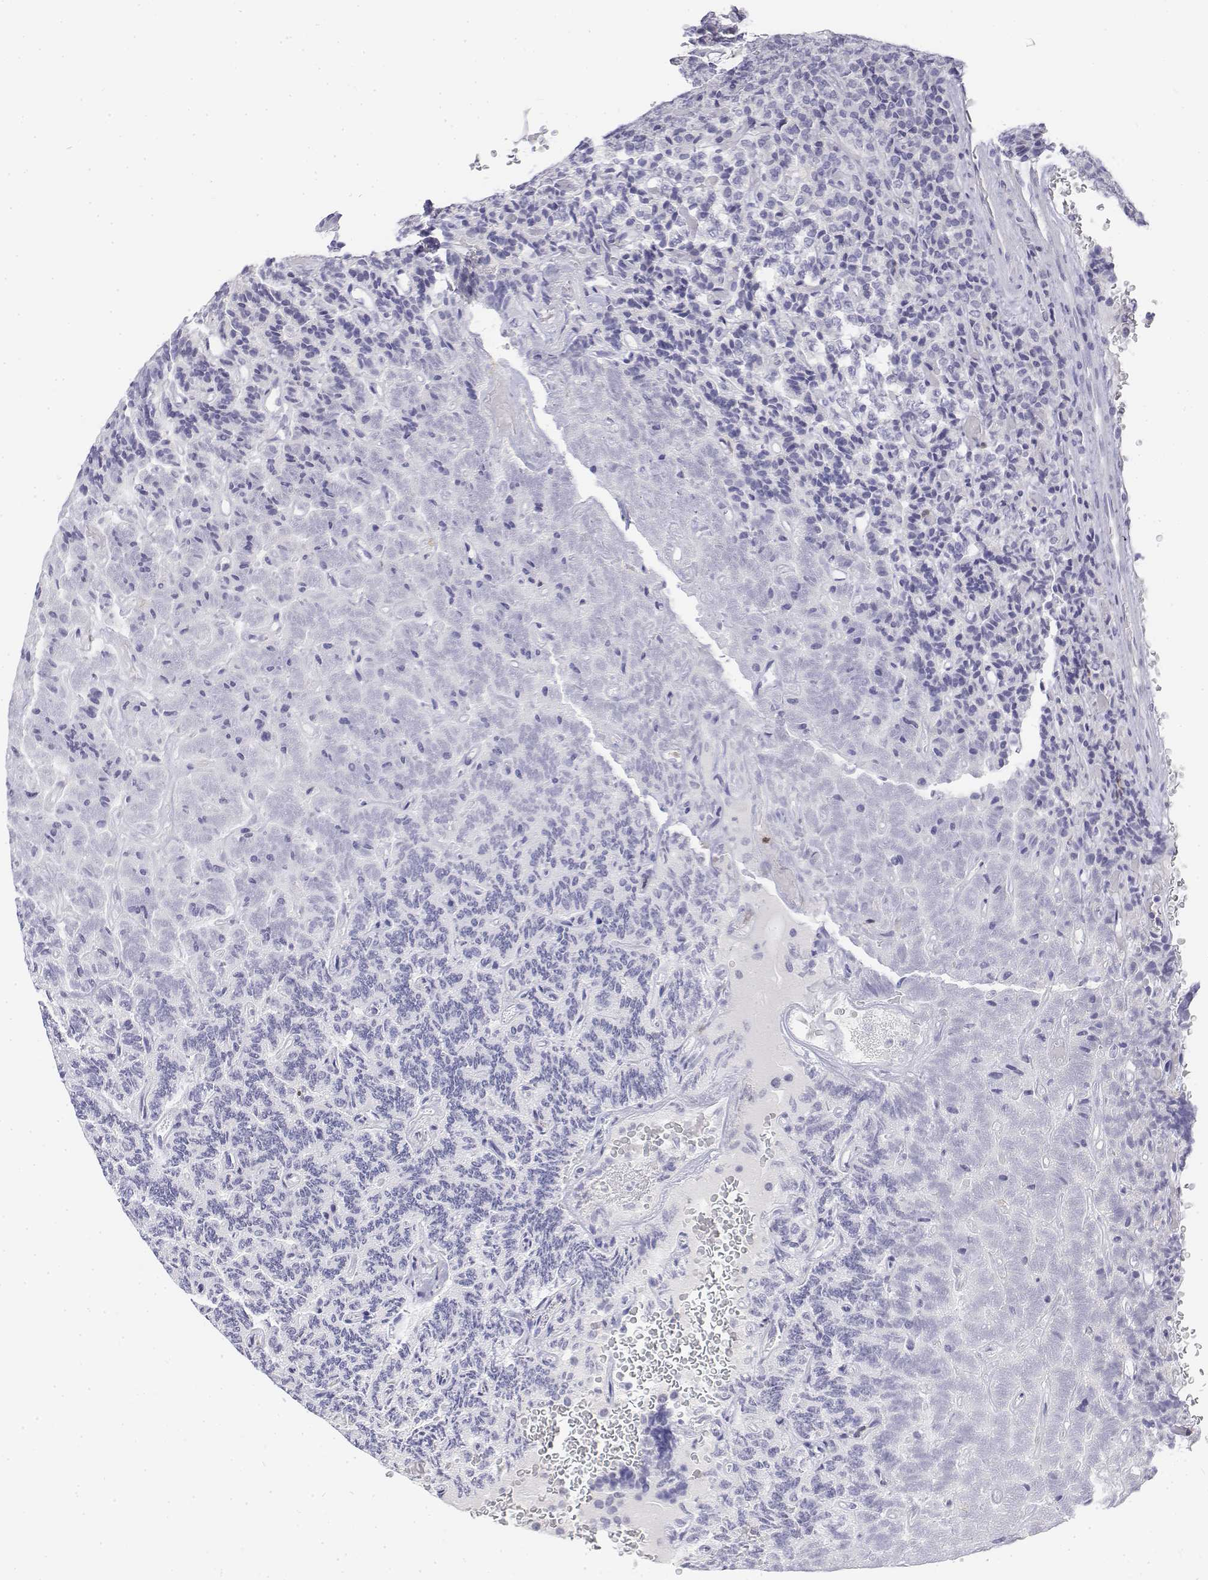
{"staining": {"intensity": "negative", "quantity": "none", "location": "none"}, "tissue": "carcinoid", "cell_type": "Tumor cells", "image_type": "cancer", "snomed": [{"axis": "morphology", "description": "Carcinoid, malignant, NOS"}, {"axis": "topography", "description": "Pancreas"}], "caption": "Immunohistochemistry (IHC) image of human carcinoid stained for a protein (brown), which reveals no positivity in tumor cells. (DAB (3,3'-diaminobenzidine) immunohistochemistry, high magnification).", "gene": "CD3E", "patient": {"sex": "male", "age": 36}}